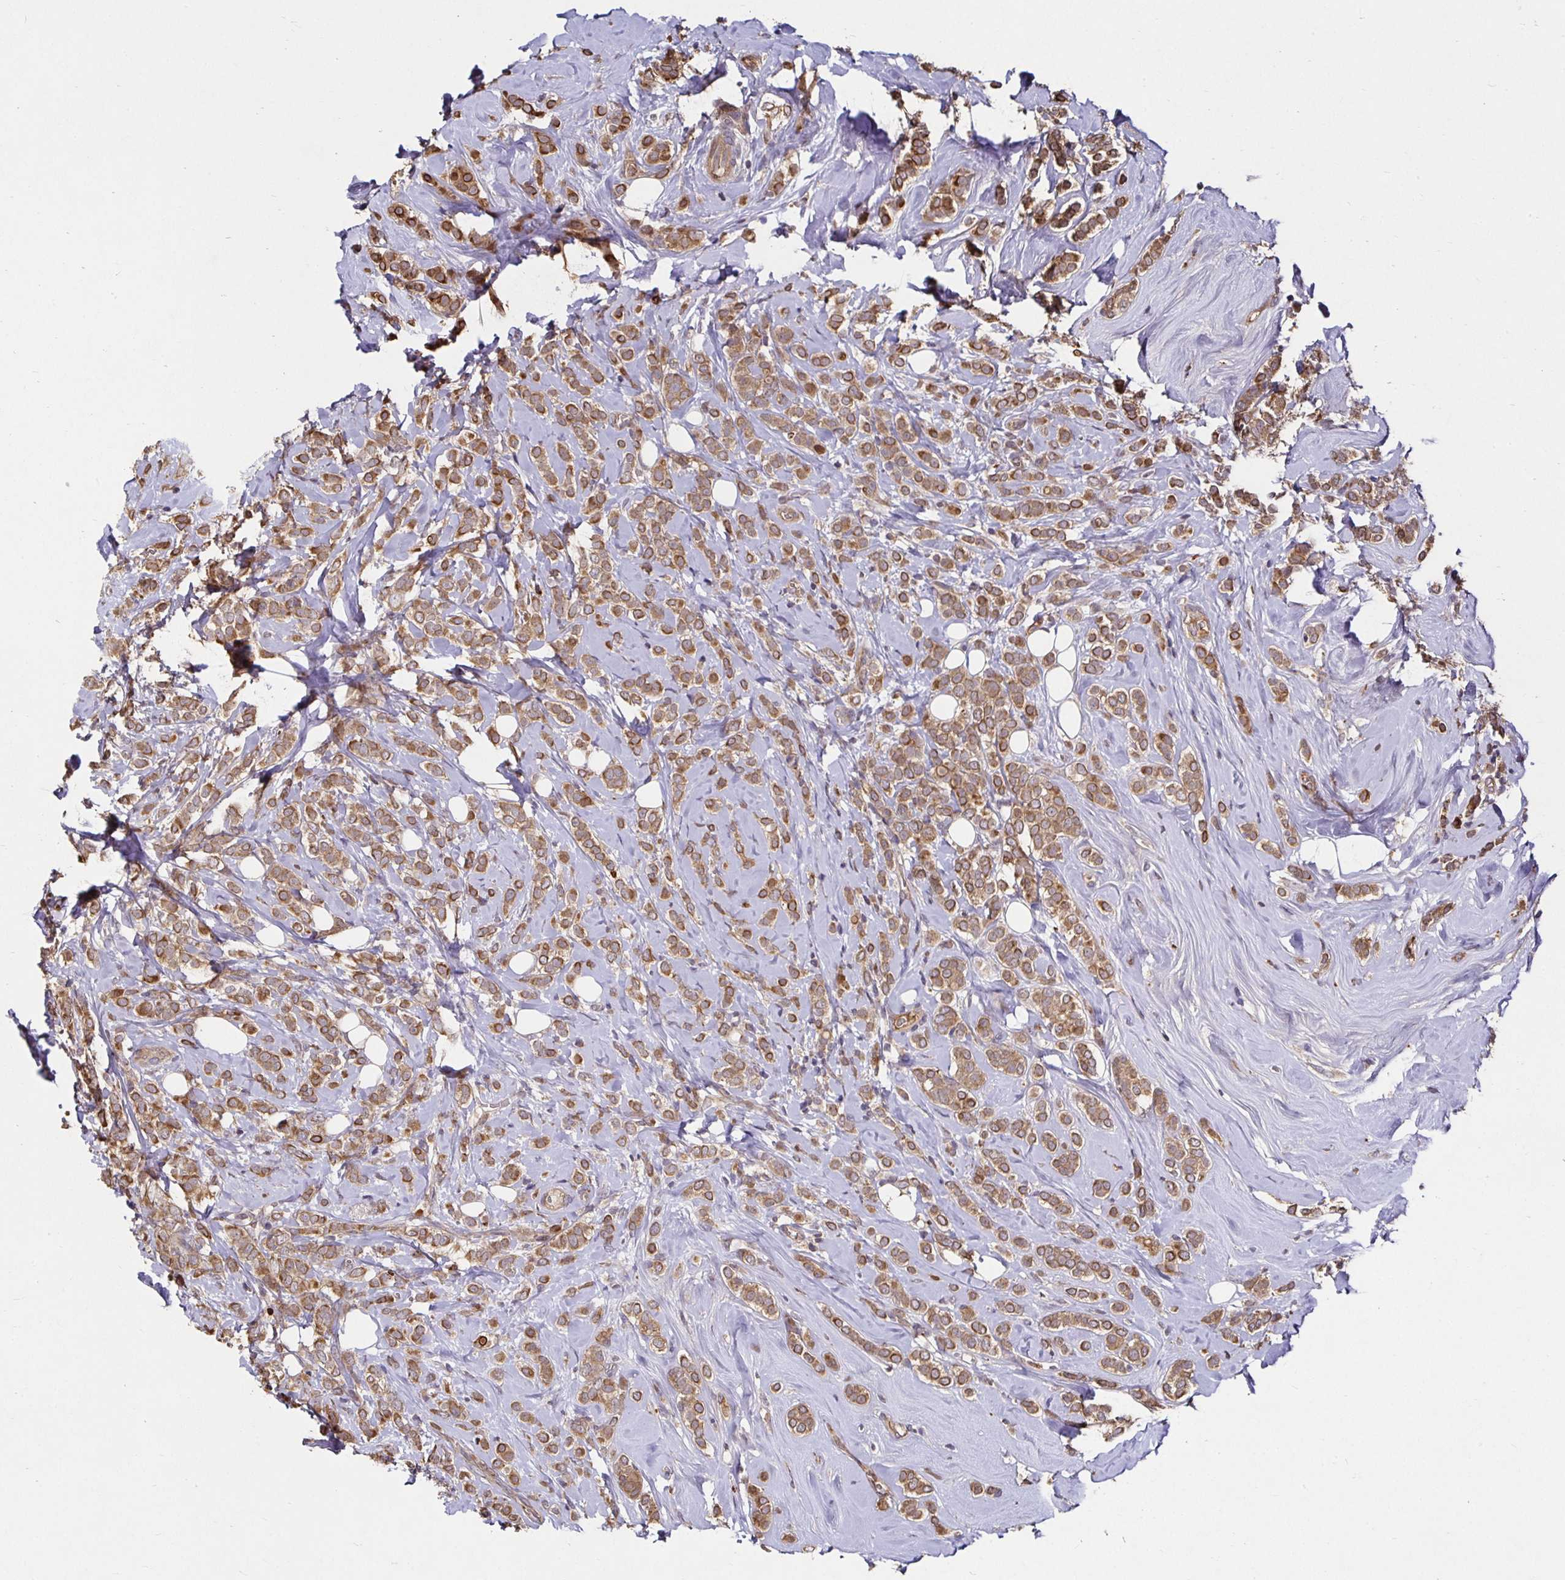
{"staining": {"intensity": "moderate", "quantity": ">75%", "location": "cytoplasmic/membranous"}, "tissue": "breast cancer", "cell_type": "Tumor cells", "image_type": "cancer", "snomed": [{"axis": "morphology", "description": "Lobular carcinoma"}, {"axis": "topography", "description": "Breast"}], "caption": "Immunohistochemistry (IHC) histopathology image of breast cancer stained for a protein (brown), which displays medium levels of moderate cytoplasmic/membranous expression in approximately >75% of tumor cells.", "gene": "SMYD3", "patient": {"sex": "female", "age": 49}}